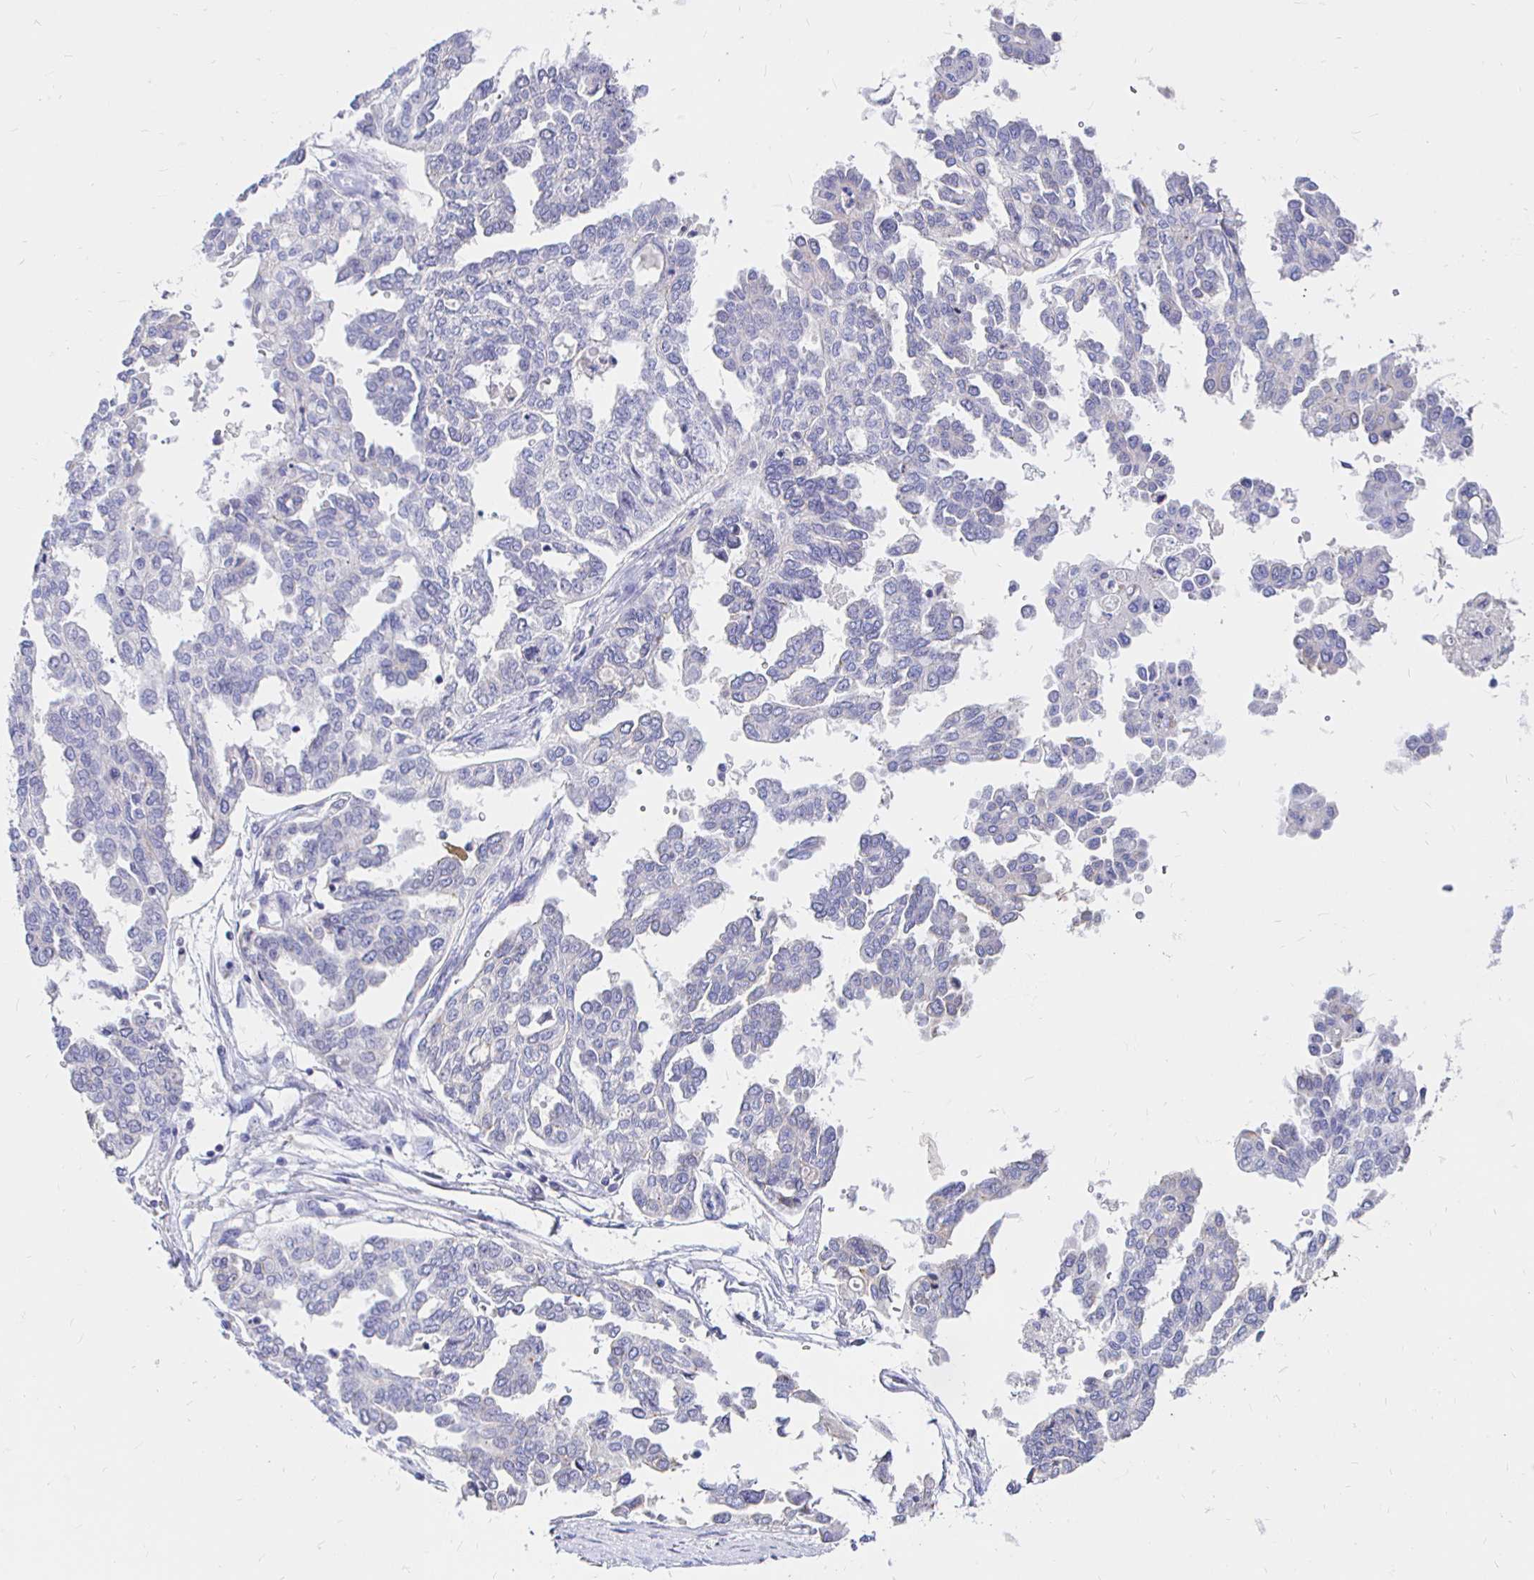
{"staining": {"intensity": "negative", "quantity": "none", "location": "none"}, "tissue": "ovarian cancer", "cell_type": "Tumor cells", "image_type": "cancer", "snomed": [{"axis": "morphology", "description": "Cystadenocarcinoma, serous, NOS"}, {"axis": "topography", "description": "Ovary"}], "caption": "Ovarian serous cystadenocarcinoma was stained to show a protein in brown. There is no significant staining in tumor cells.", "gene": "NECAB1", "patient": {"sex": "female", "age": 53}}